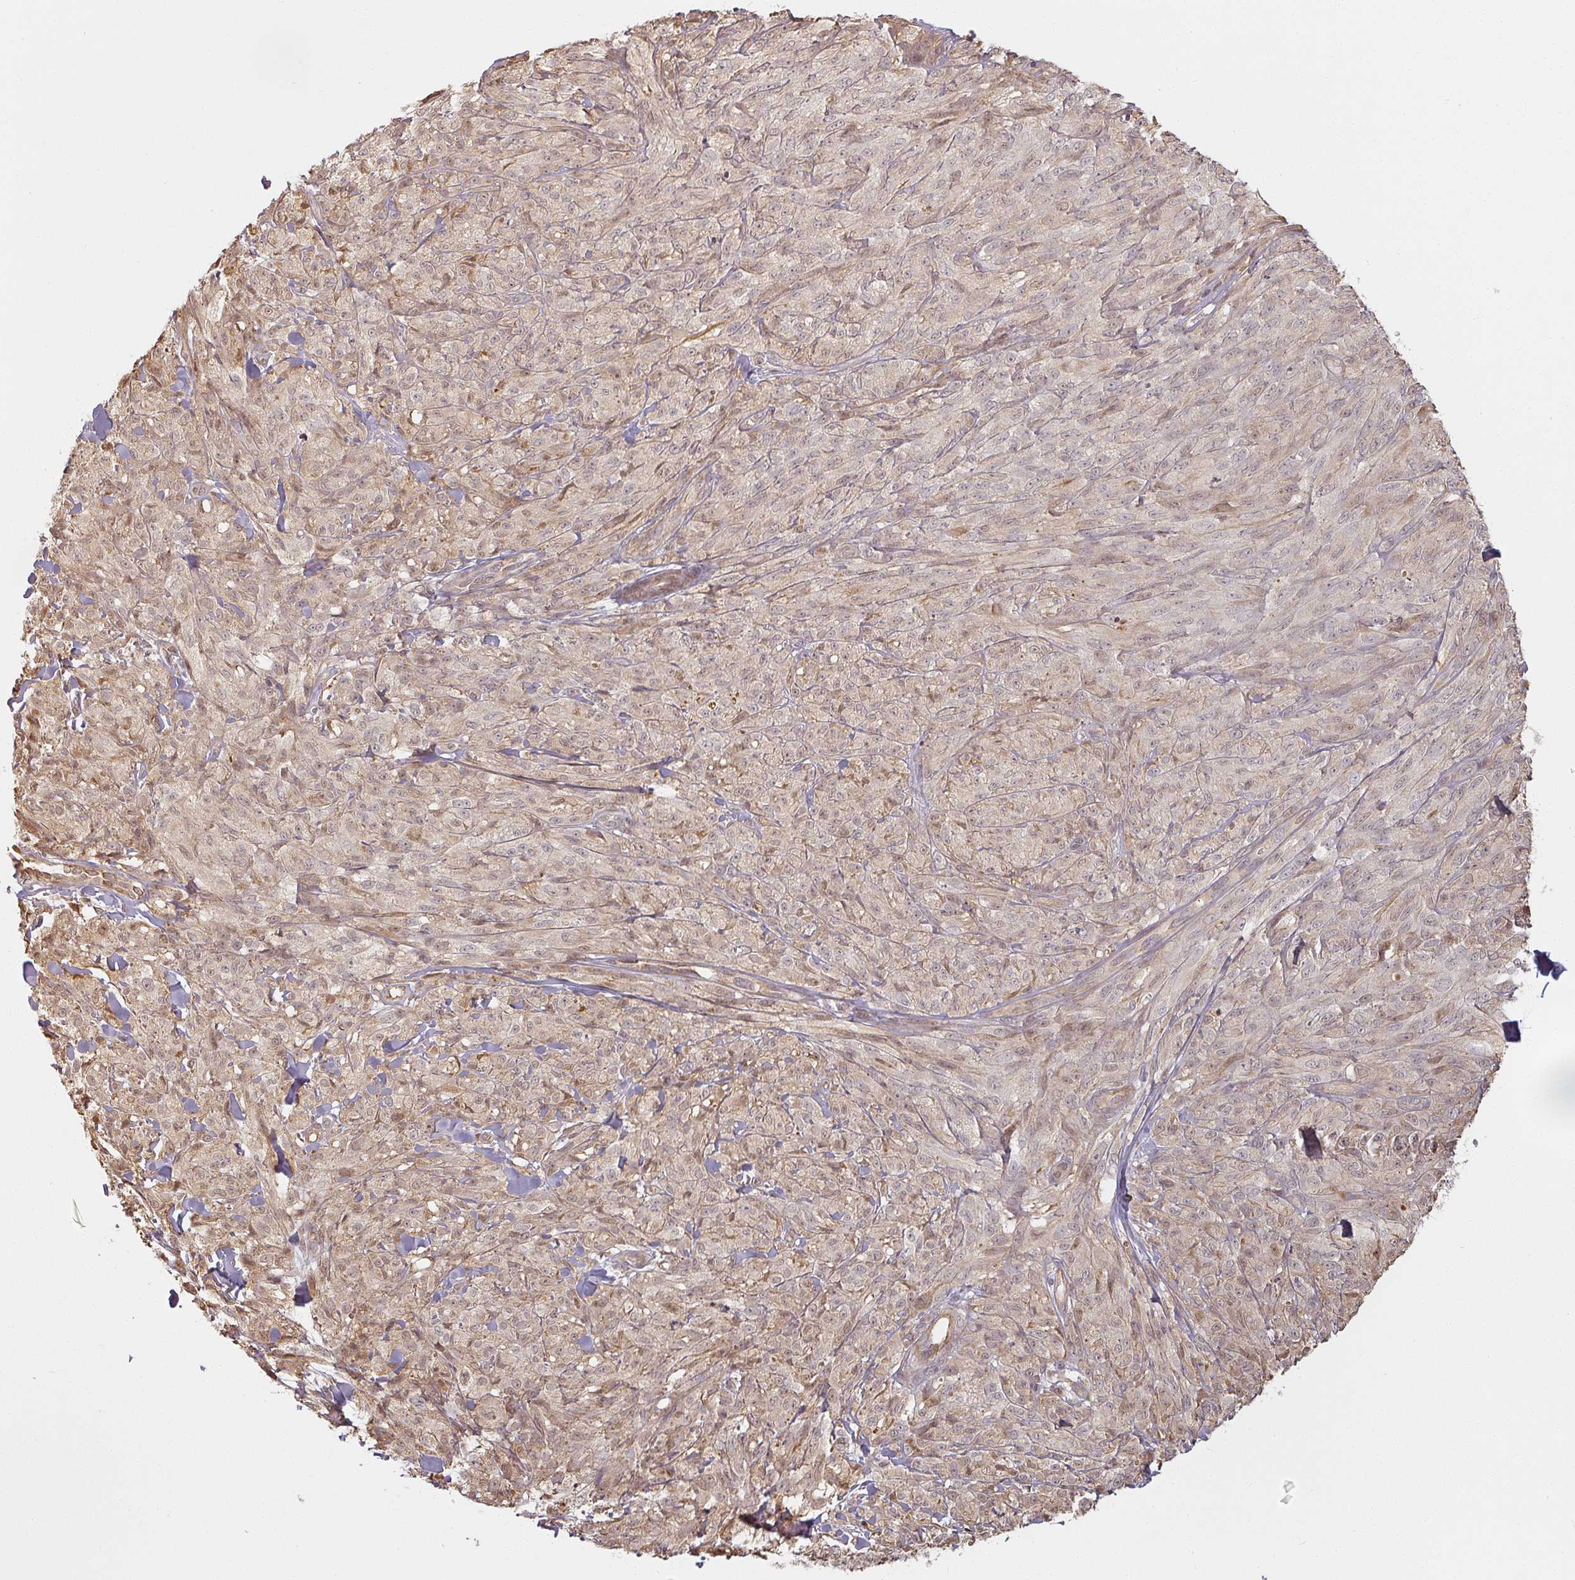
{"staining": {"intensity": "weak", "quantity": "25%-75%", "location": "cytoplasmic/membranous,nuclear"}, "tissue": "melanoma", "cell_type": "Tumor cells", "image_type": "cancer", "snomed": [{"axis": "morphology", "description": "Malignant melanoma, NOS"}, {"axis": "topography", "description": "Skin of upper arm"}], "caption": "Weak cytoplasmic/membranous and nuclear positivity for a protein is identified in about 25%-75% of tumor cells of malignant melanoma using immunohistochemistry.", "gene": "MED19", "patient": {"sex": "female", "age": 65}}